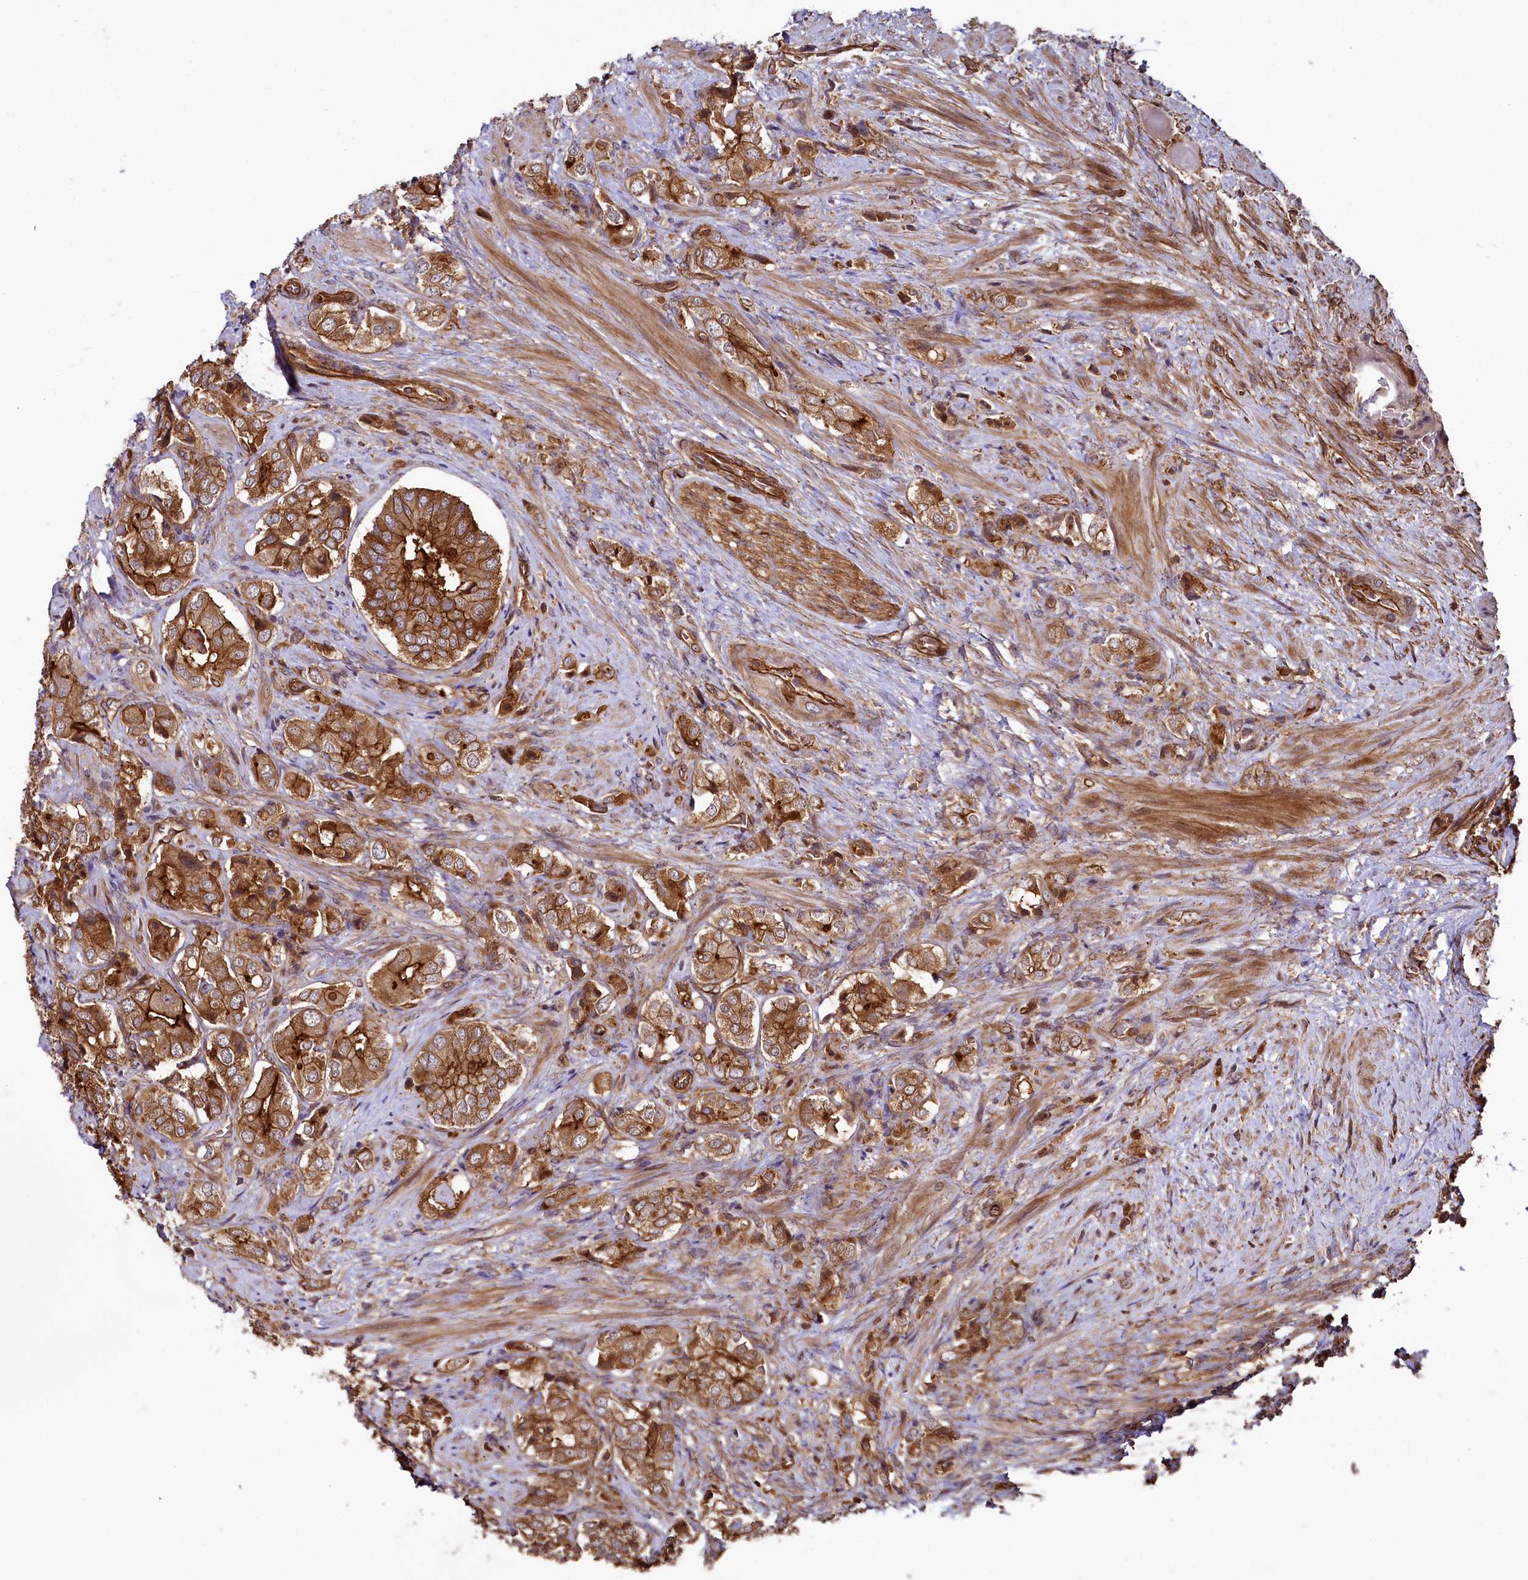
{"staining": {"intensity": "strong", "quantity": ">75%", "location": "cytoplasmic/membranous"}, "tissue": "prostate cancer", "cell_type": "Tumor cells", "image_type": "cancer", "snomed": [{"axis": "morphology", "description": "Adenocarcinoma, High grade"}, {"axis": "topography", "description": "Prostate"}], "caption": "Protein positivity by immunohistochemistry (IHC) exhibits strong cytoplasmic/membranous expression in approximately >75% of tumor cells in high-grade adenocarcinoma (prostate).", "gene": "SVIP", "patient": {"sex": "male", "age": 65}}